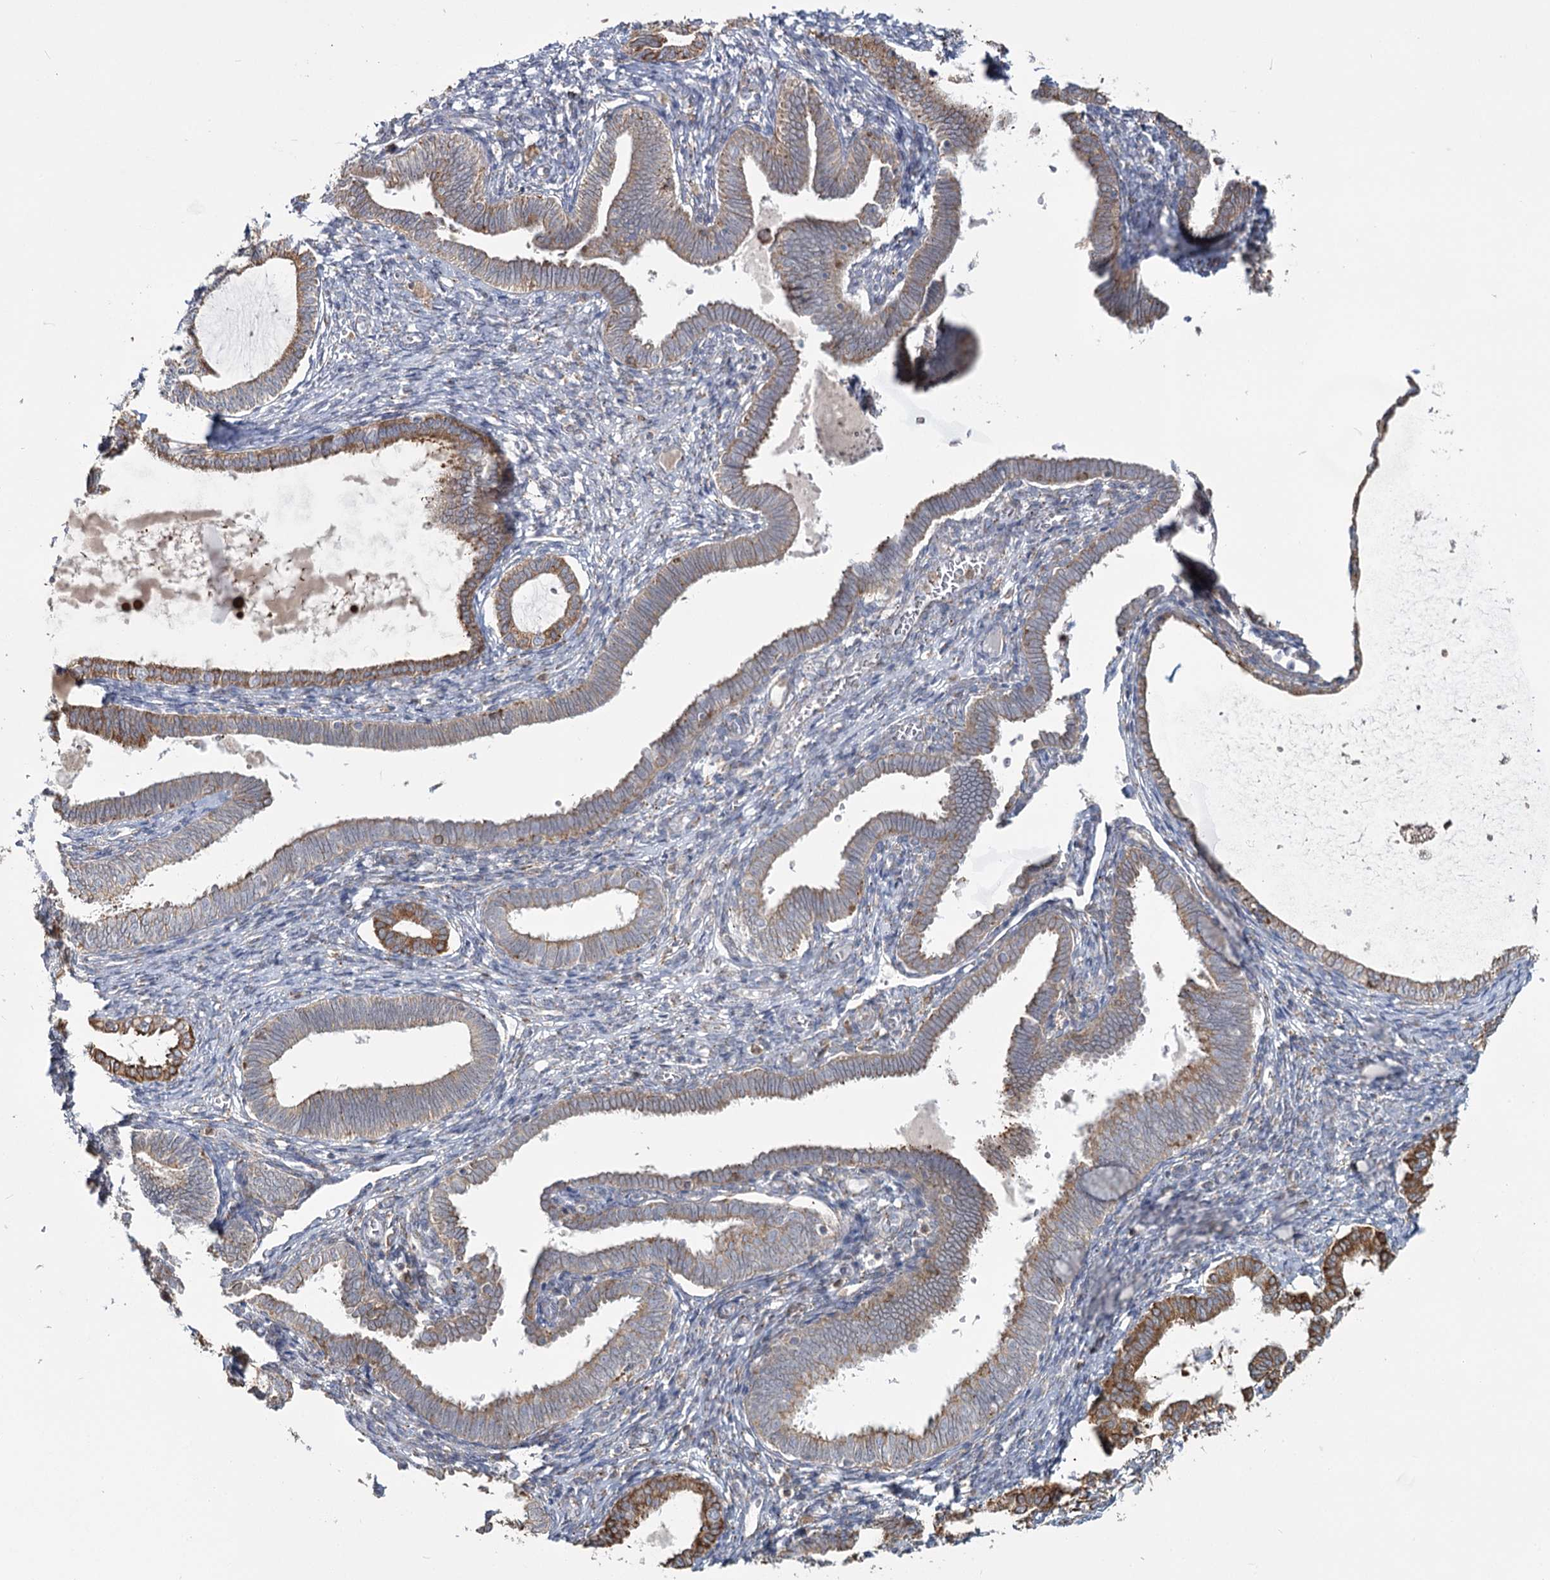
{"staining": {"intensity": "negative", "quantity": "none", "location": "none"}, "tissue": "endometrium", "cell_type": "Cells in endometrial stroma", "image_type": "normal", "snomed": [{"axis": "morphology", "description": "Normal tissue, NOS"}, {"axis": "topography", "description": "Endometrium"}], "caption": "There is no significant staining in cells in endometrial stroma of endometrium. Brightfield microscopy of immunohistochemistry stained with DAB (brown) and hematoxylin (blue), captured at high magnification.", "gene": "ZCCHC9", "patient": {"sex": "female", "age": 77}}